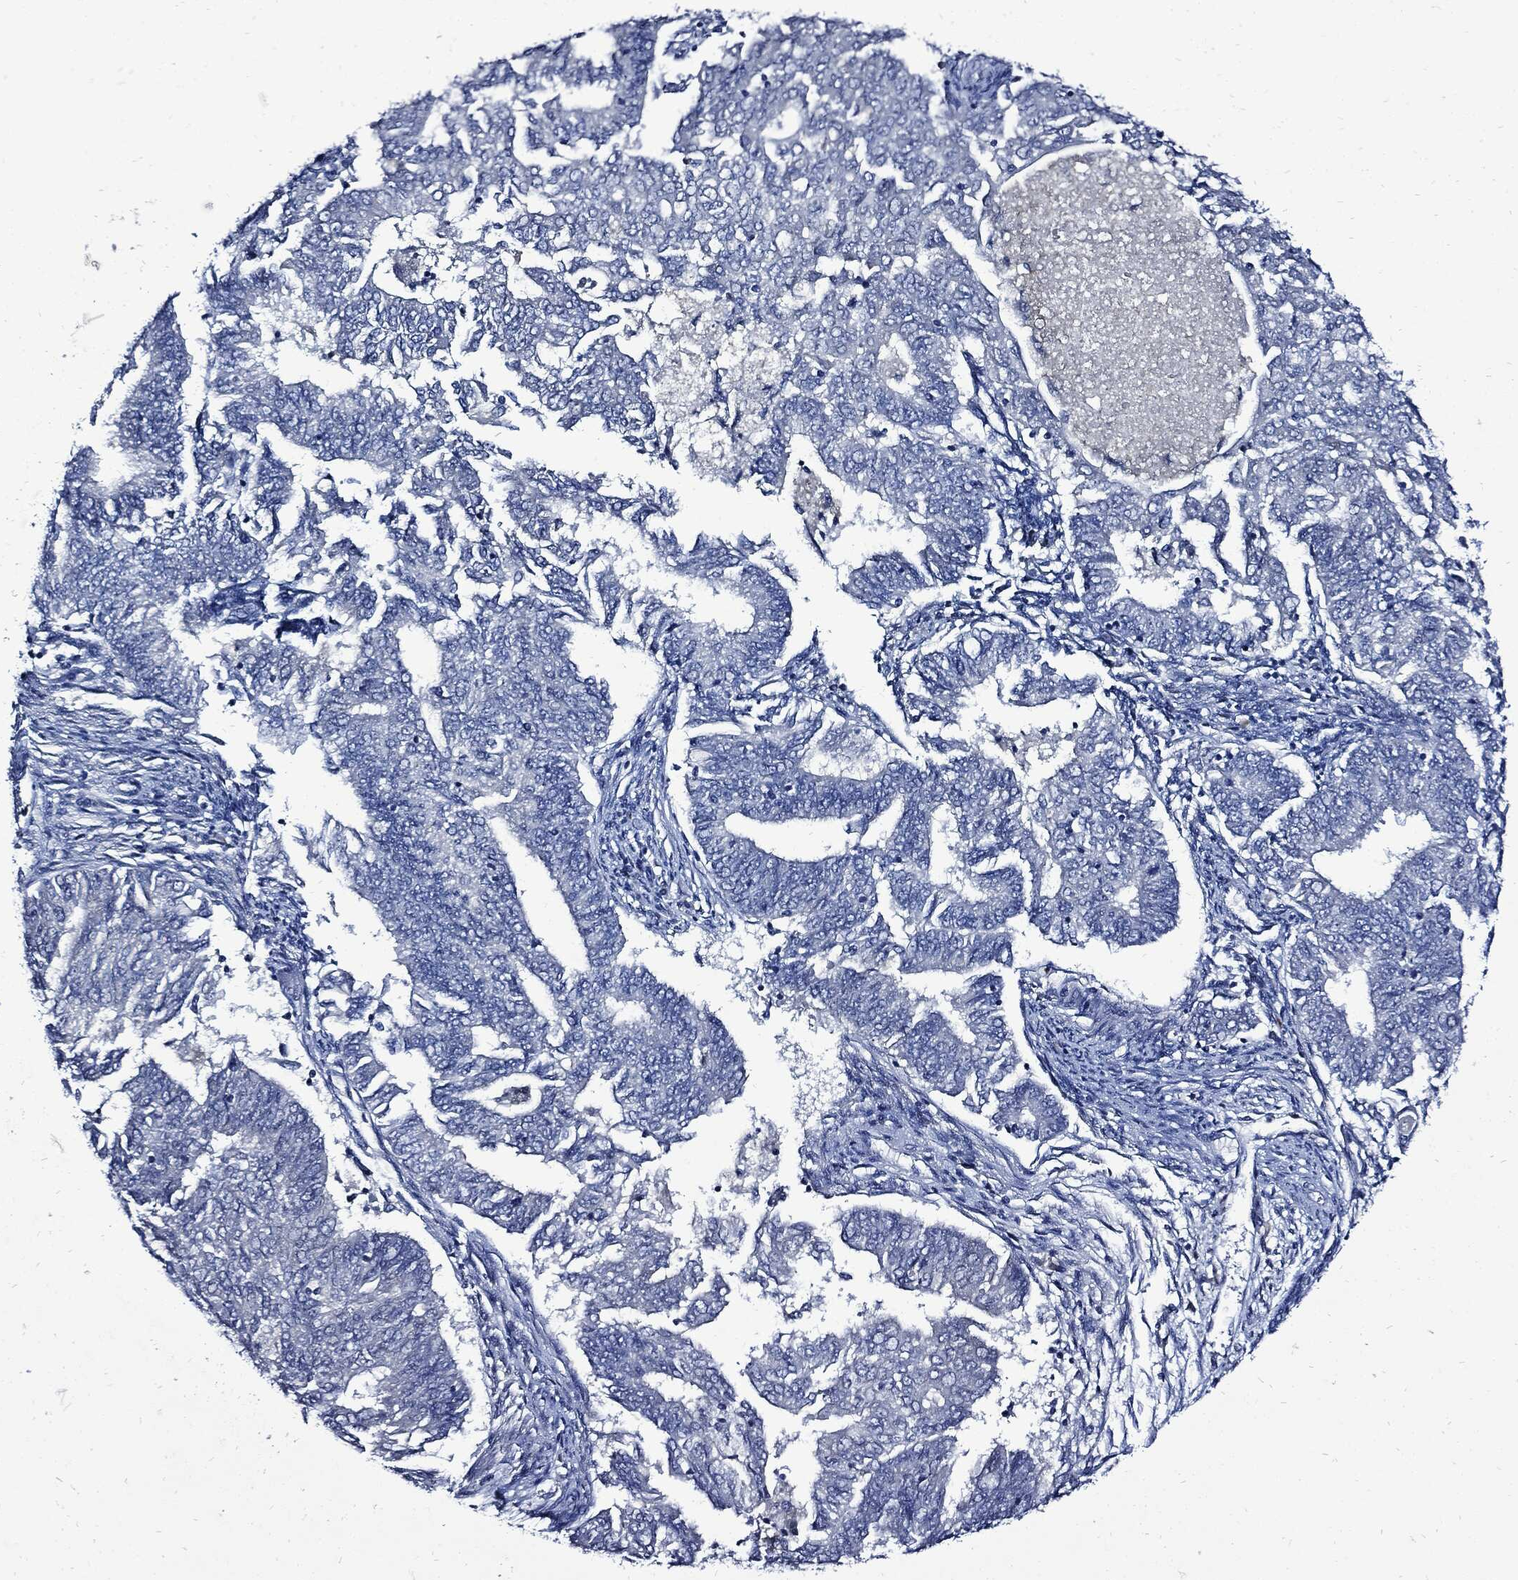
{"staining": {"intensity": "negative", "quantity": "none", "location": "none"}, "tissue": "endometrial cancer", "cell_type": "Tumor cells", "image_type": "cancer", "snomed": [{"axis": "morphology", "description": "Adenocarcinoma, NOS"}, {"axis": "topography", "description": "Endometrium"}], "caption": "IHC of adenocarcinoma (endometrial) exhibits no positivity in tumor cells.", "gene": "CPE", "patient": {"sex": "female", "age": 62}}